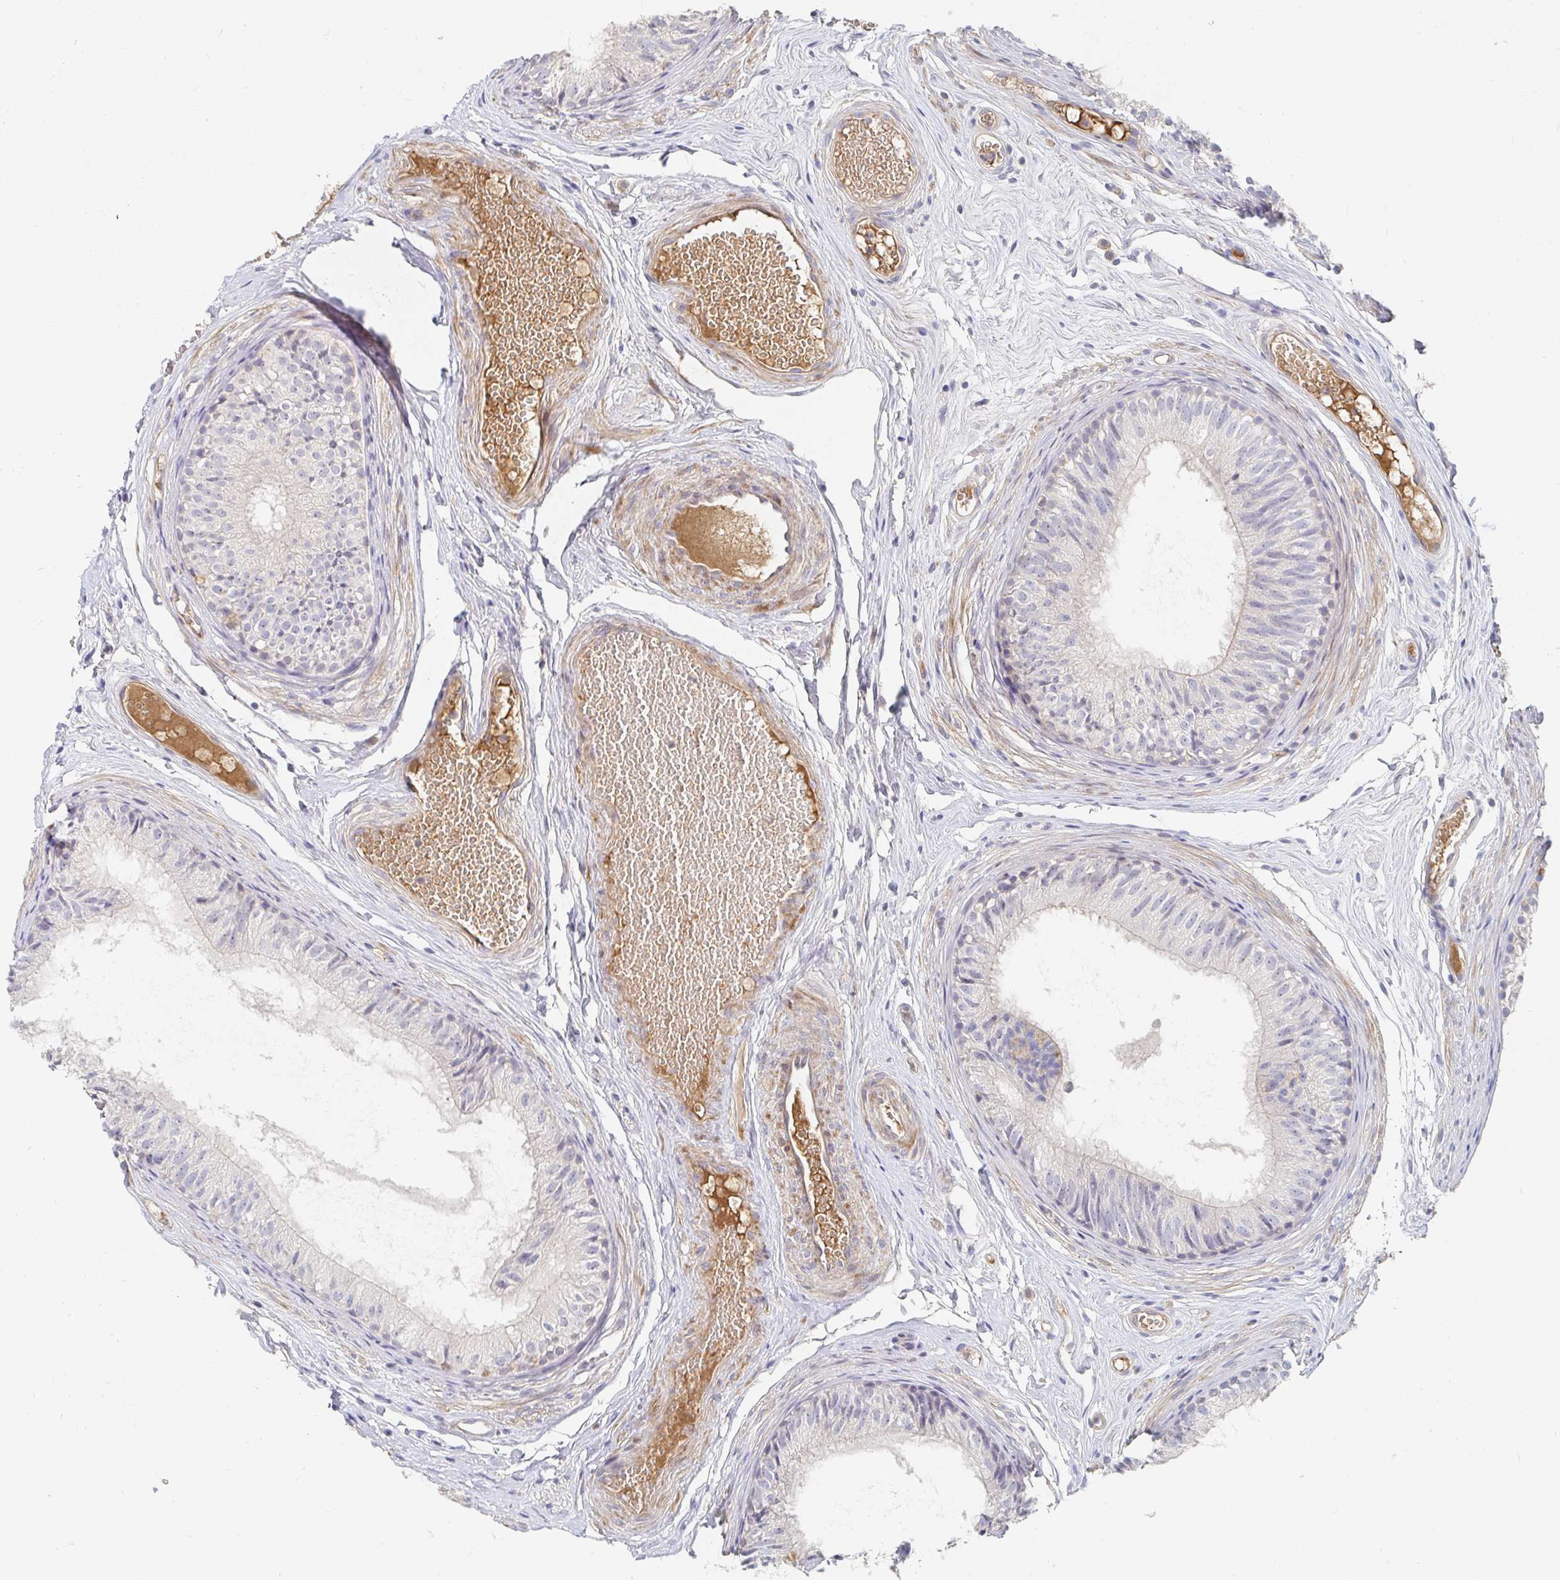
{"staining": {"intensity": "weak", "quantity": "<25%", "location": "cytoplasmic/membranous"}, "tissue": "epididymis", "cell_type": "Glandular cells", "image_type": "normal", "snomed": [{"axis": "morphology", "description": "Normal tissue, NOS"}, {"axis": "morphology", "description": "Seminoma, NOS"}, {"axis": "topography", "description": "Testis"}, {"axis": "topography", "description": "Epididymis"}], "caption": "An immunohistochemistry photomicrograph of normal epididymis is shown. There is no staining in glandular cells of epididymis.", "gene": "NME9", "patient": {"sex": "male", "age": 34}}